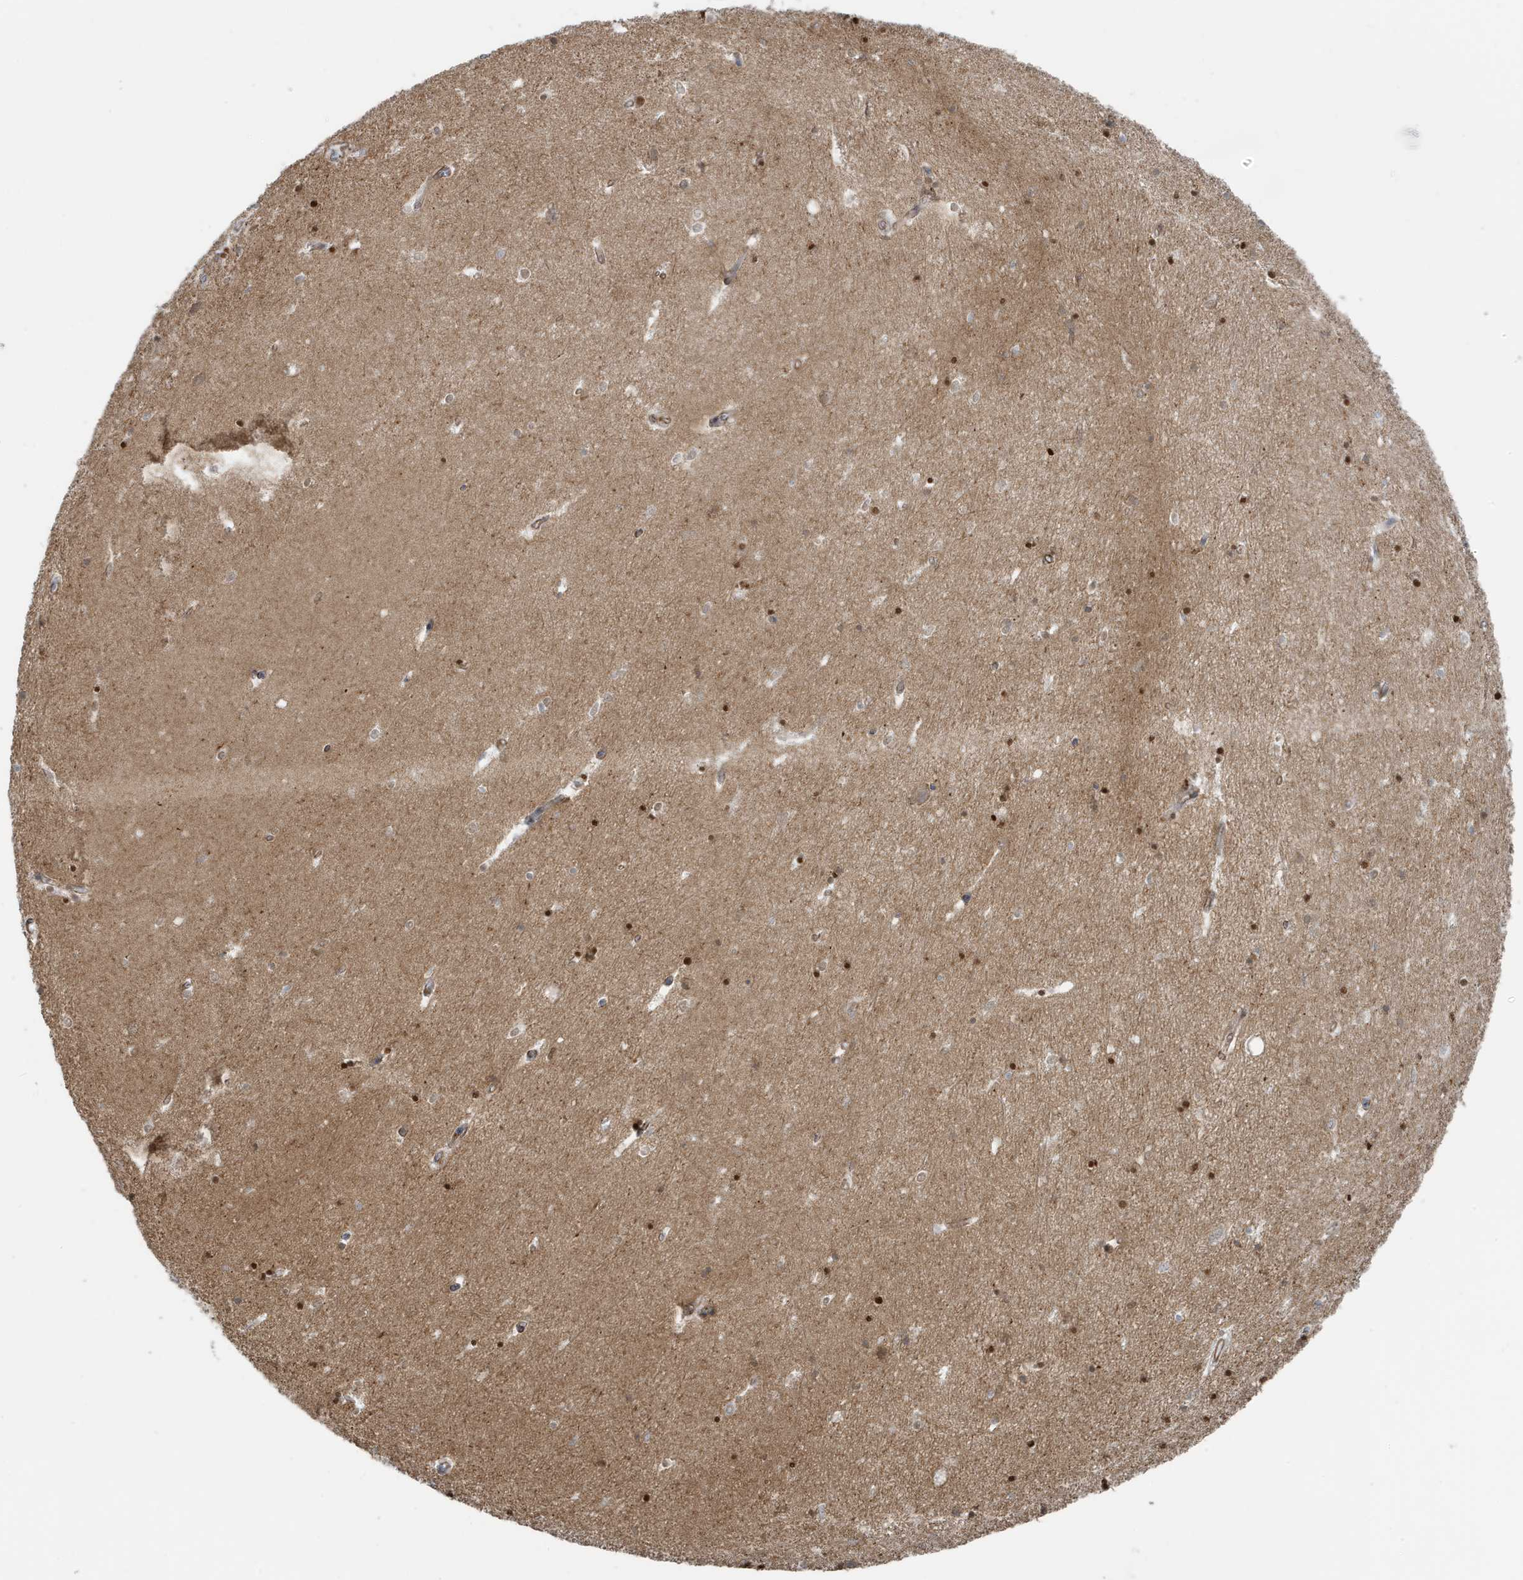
{"staining": {"intensity": "moderate", "quantity": "<25%", "location": "nuclear"}, "tissue": "hippocampus", "cell_type": "Glial cells", "image_type": "normal", "snomed": [{"axis": "morphology", "description": "Normal tissue, NOS"}, {"axis": "topography", "description": "Hippocampus"}], "caption": "Hippocampus stained for a protein (brown) demonstrates moderate nuclear positive expression in approximately <25% of glial cells.", "gene": "CHCHD4", "patient": {"sex": "female", "age": 64}}